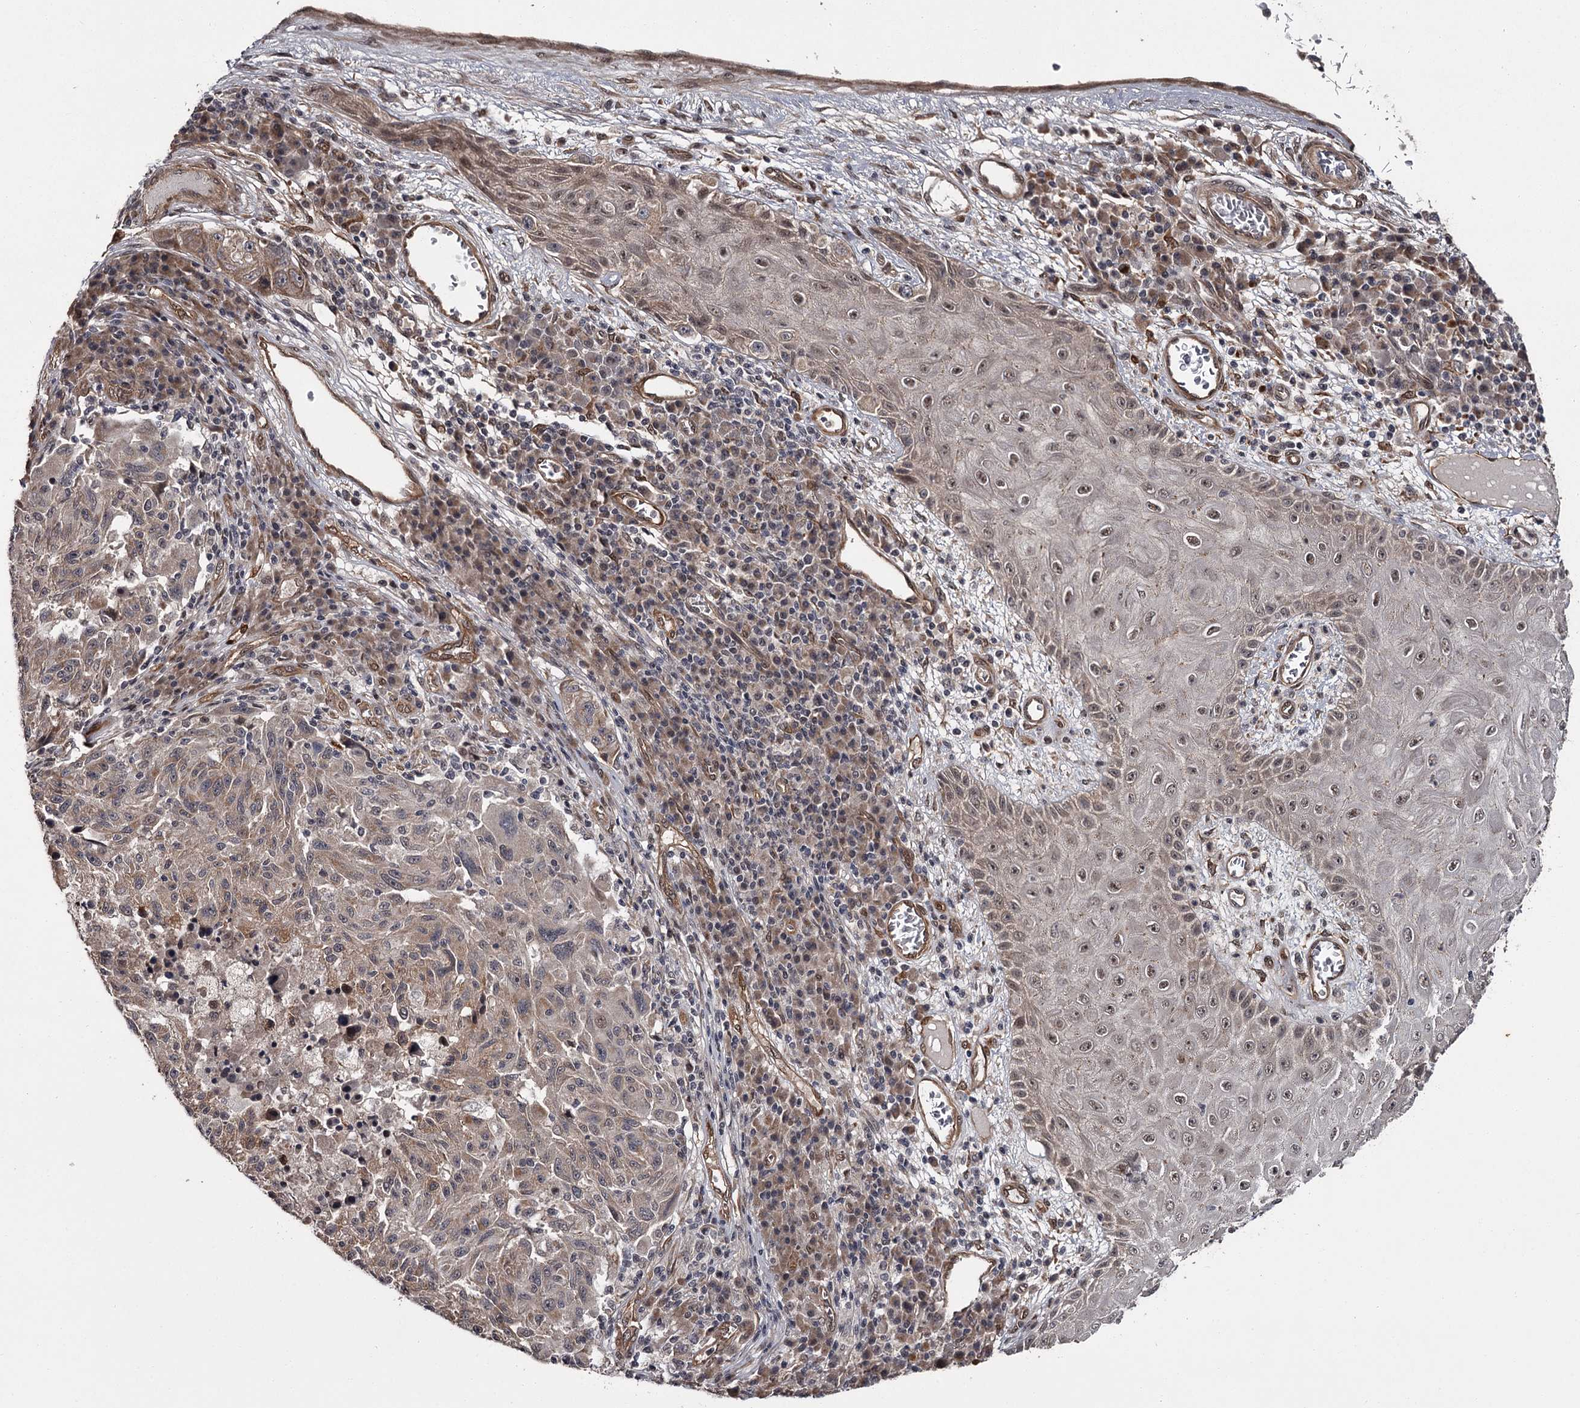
{"staining": {"intensity": "weak", "quantity": ">75%", "location": "cytoplasmic/membranous"}, "tissue": "melanoma", "cell_type": "Tumor cells", "image_type": "cancer", "snomed": [{"axis": "morphology", "description": "Malignant melanoma, NOS"}, {"axis": "topography", "description": "Skin"}], "caption": "Brown immunohistochemical staining in human malignant melanoma shows weak cytoplasmic/membranous expression in approximately >75% of tumor cells.", "gene": "CDC42EP2", "patient": {"sex": "male", "age": 53}}